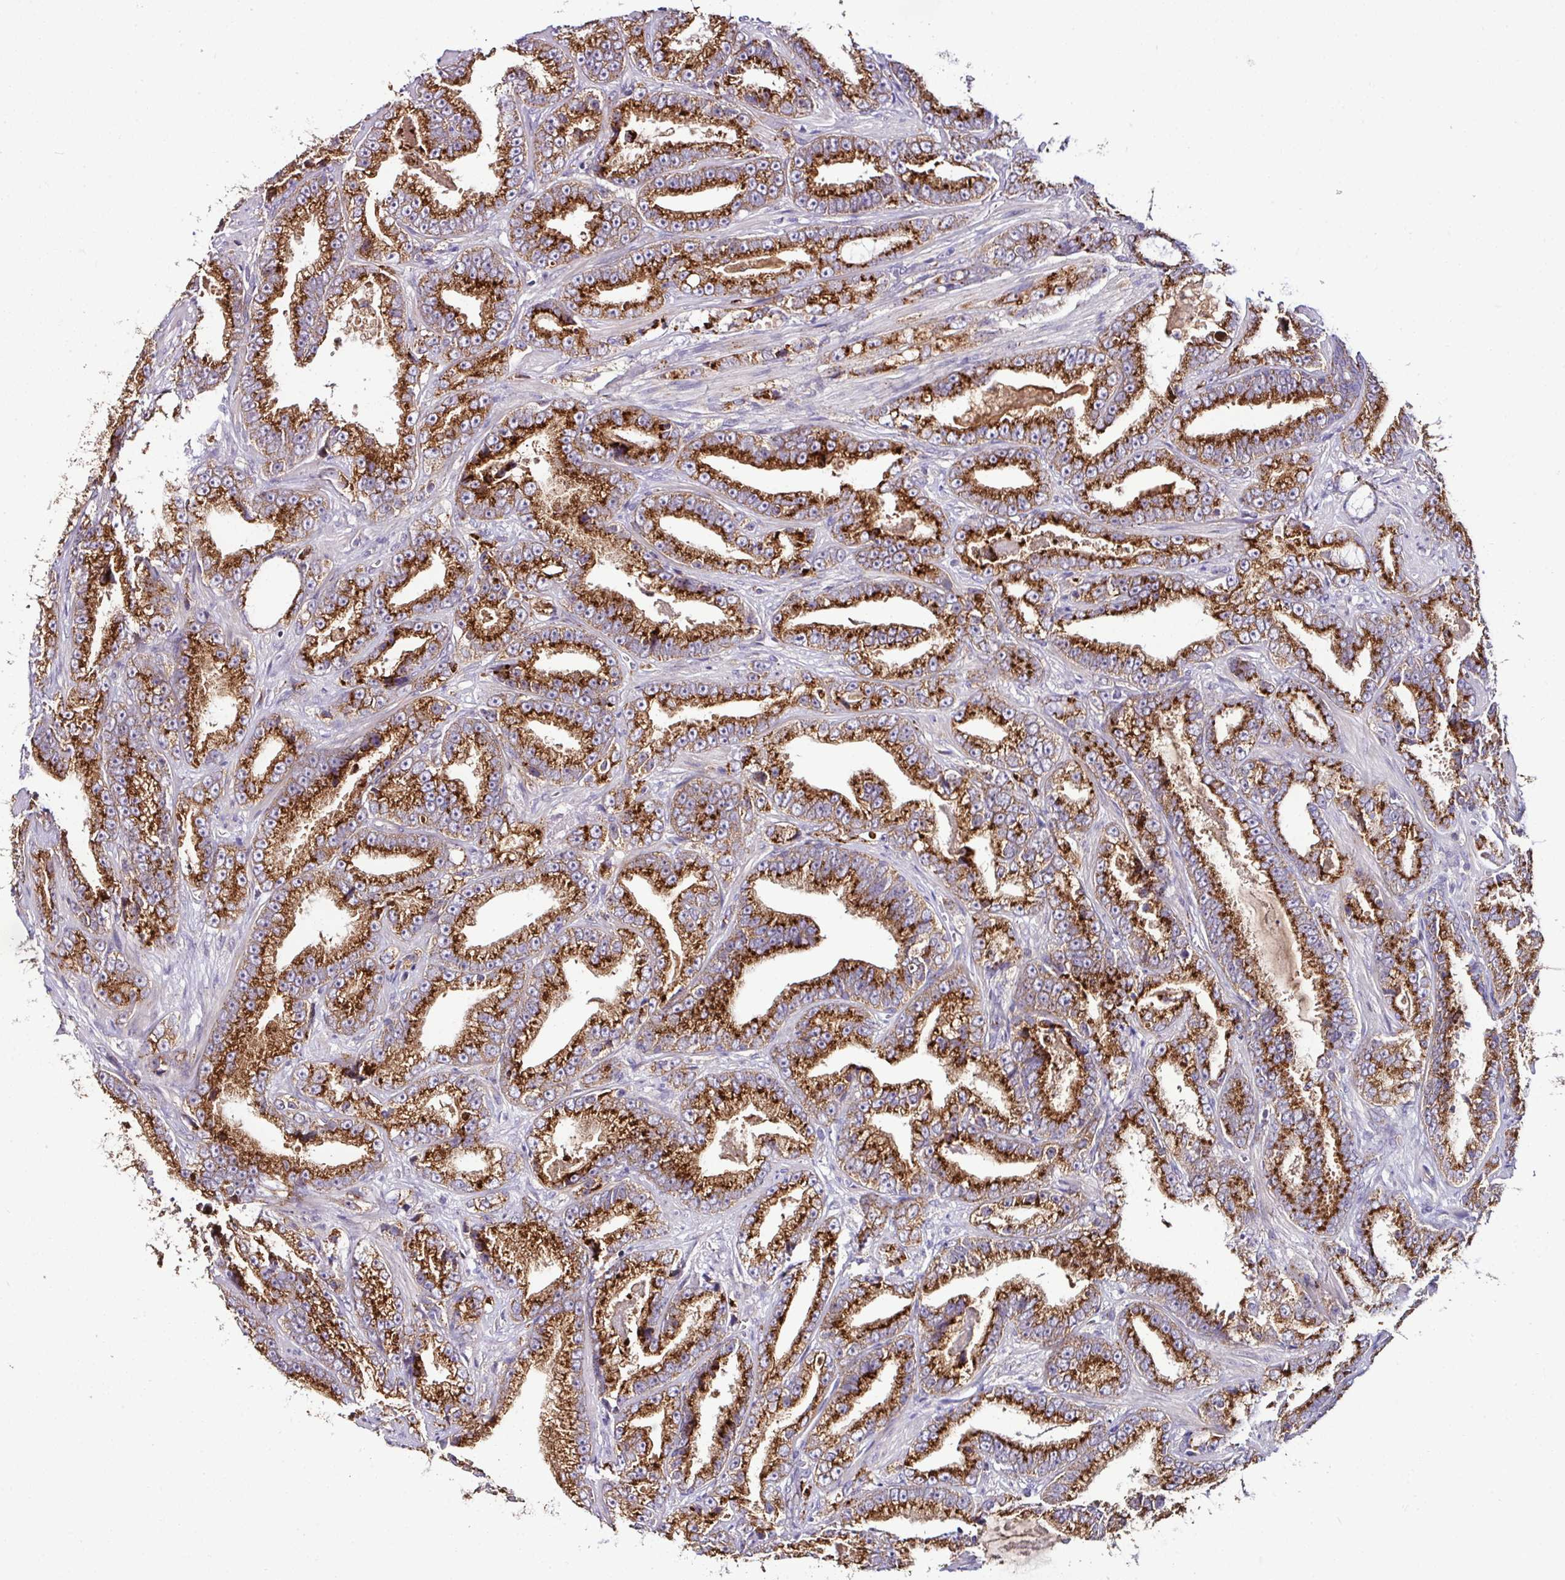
{"staining": {"intensity": "strong", "quantity": ">75%", "location": "cytoplasmic/membranous"}, "tissue": "prostate cancer", "cell_type": "Tumor cells", "image_type": "cancer", "snomed": [{"axis": "morphology", "description": "Adenocarcinoma, High grade"}, {"axis": "topography", "description": "Prostate and seminal vesicle, NOS"}], "caption": "Brown immunohistochemical staining in human high-grade adenocarcinoma (prostate) reveals strong cytoplasmic/membranous staining in approximately >75% of tumor cells.", "gene": "CPD", "patient": {"sex": "male", "age": 67}}